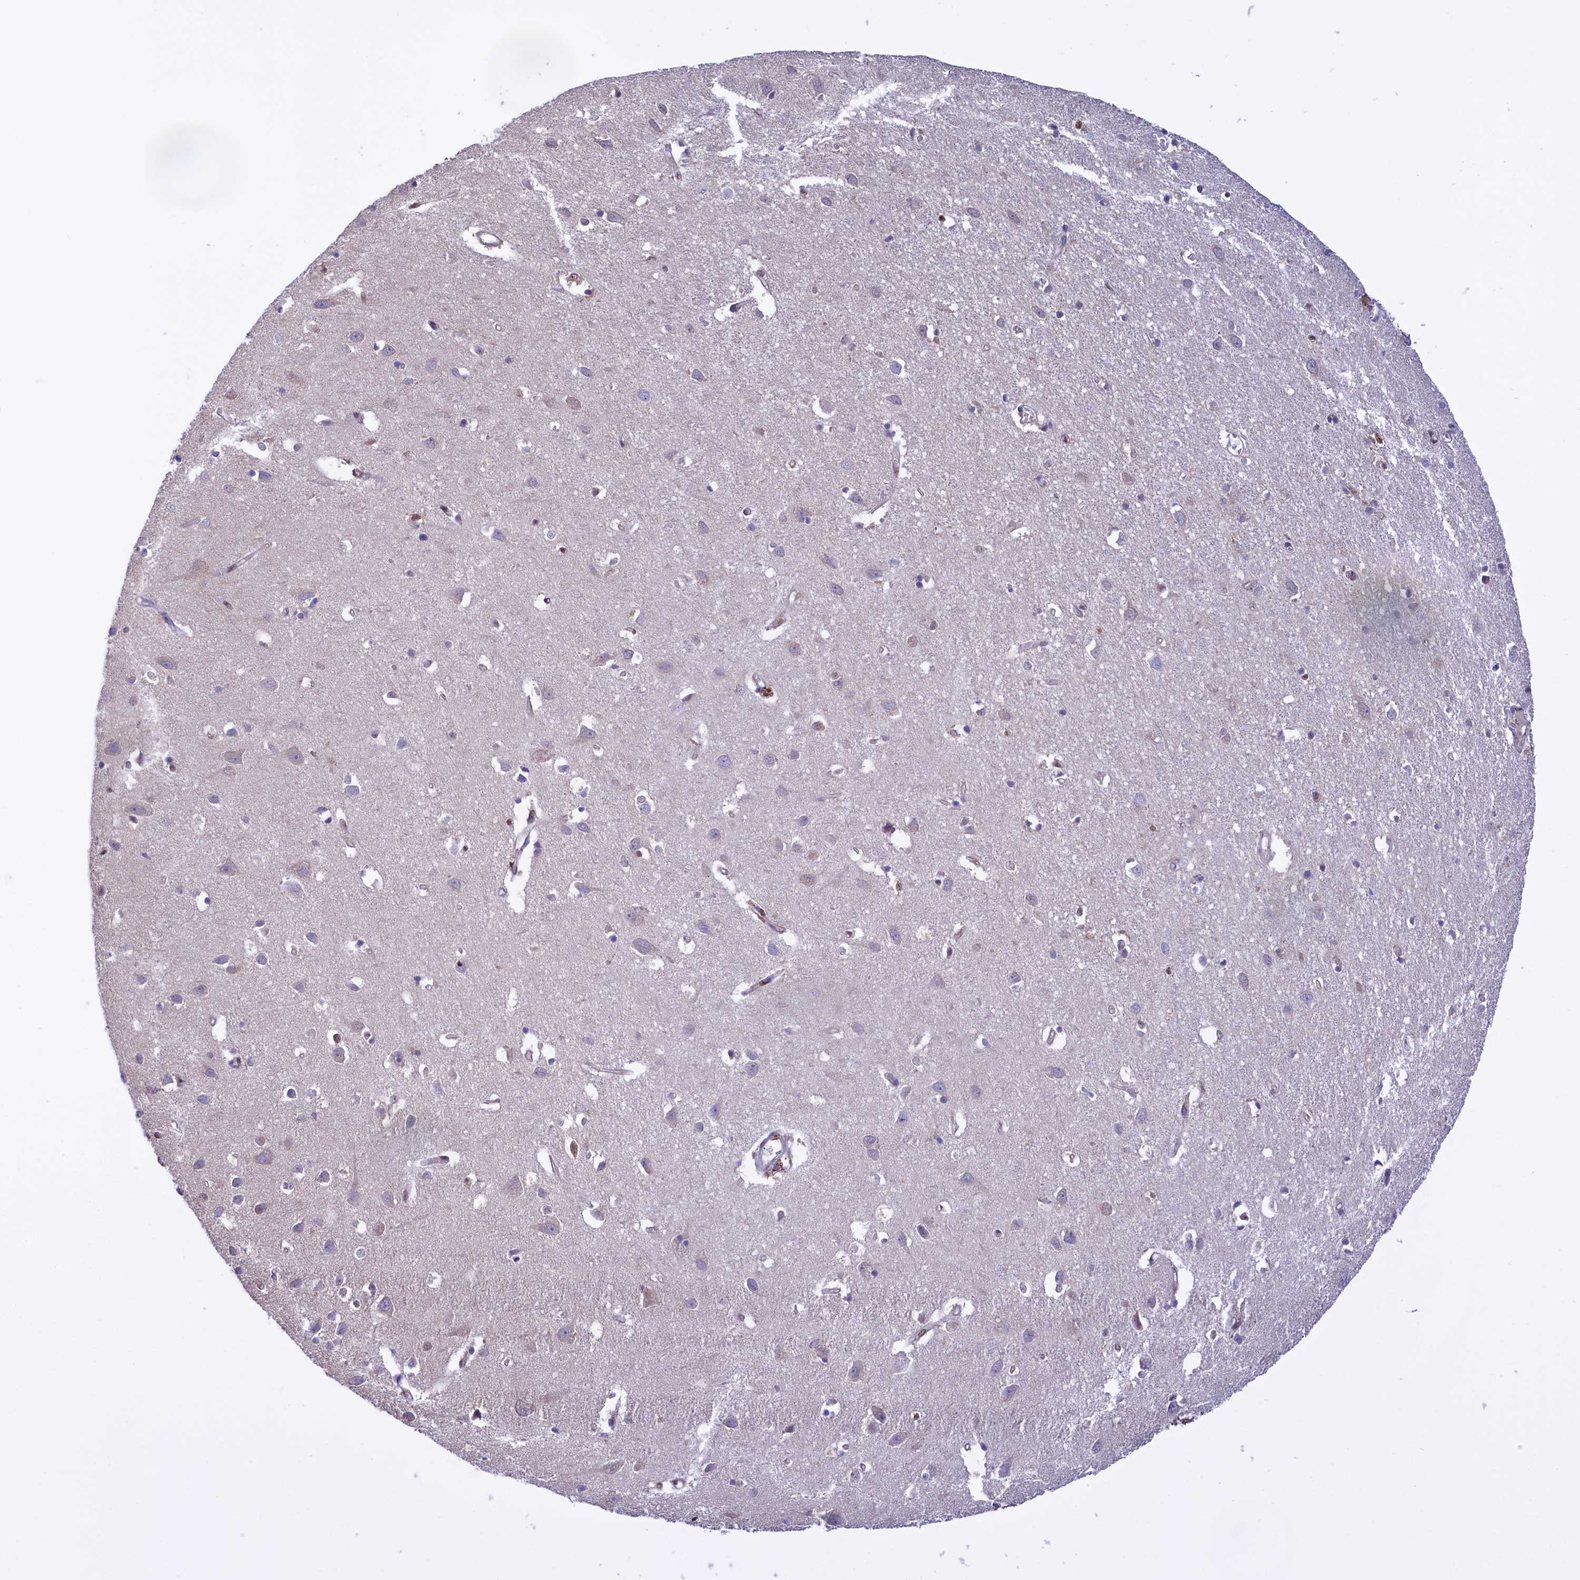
{"staining": {"intensity": "negative", "quantity": "none", "location": "none"}, "tissue": "cerebral cortex", "cell_type": "Endothelial cells", "image_type": "normal", "snomed": [{"axis": "morphology", "description": "Normal tissue, NOS"}, {"axis": "topography", "description": "Cerebral cortex"}], "caption": "DAB (3,3'-diaminobenzidine) immunohistochemical staining of unremarkable human cerebral cortex demonstrates no significant positivity in endothelial cells.", "gene": "IZUMO2", "patient": {"sex": "female", "age": 64}}